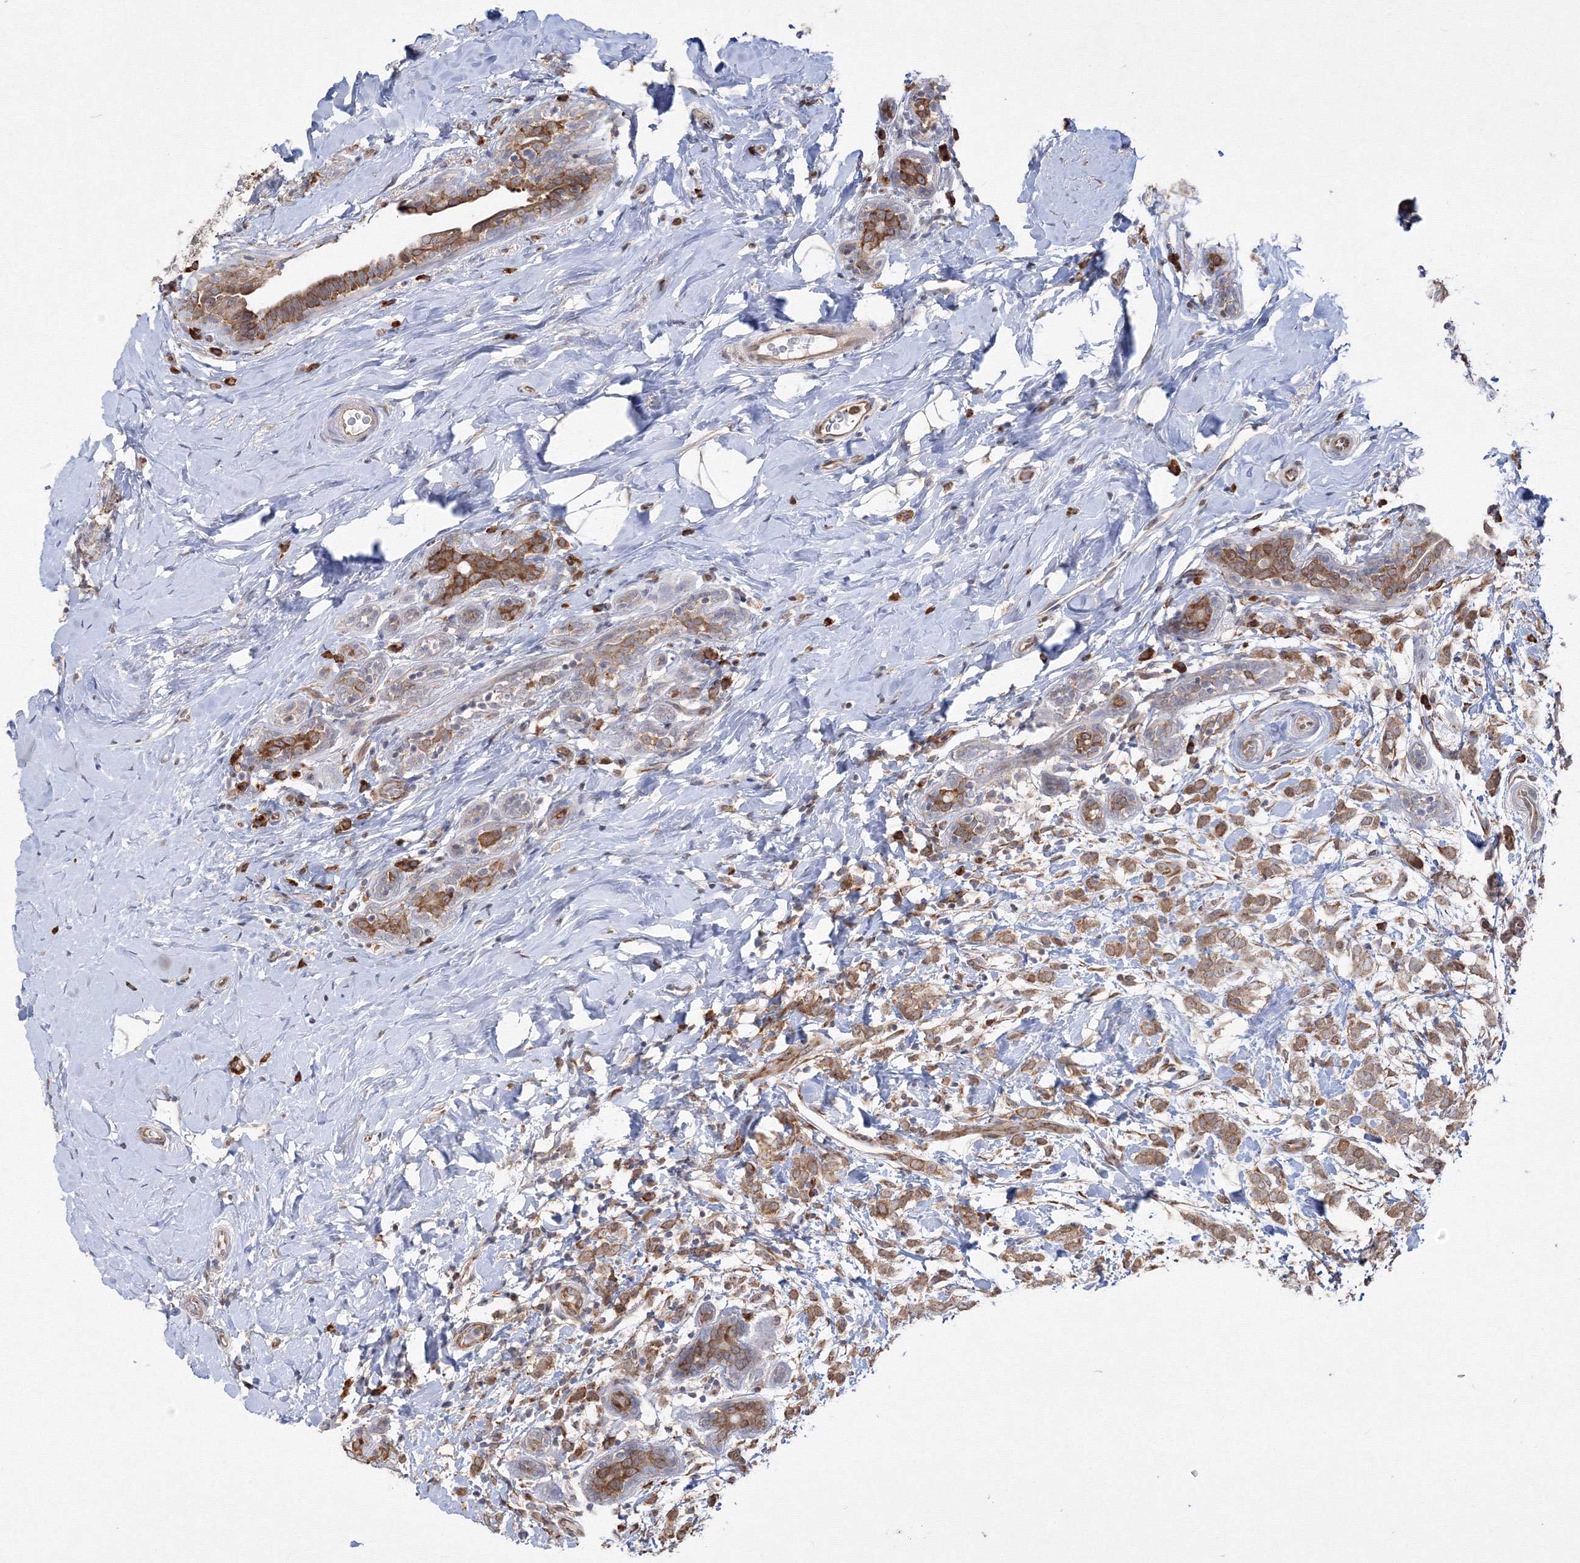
{"staining": {"intensity": "moderate", "quantity": ">75%", "location": "cytoplasmic/membranous"}, "tissue": "breast cancer", "cell_type": "Tumor cells", "image_type": "cancer", "snomed": [{"axis": "morphology", "description": "Normal tissue, NOS"}, {"axis": "morphology", "description": "Lobular carcinoma"}, {"axis": "topography", "description": "Breast"}], "caption": "Breast lobular carcinoma stained with immunohistochemistry displays moderate cytoplasmic/membranous expression in about >75% of tumor cells.", "gene": "FBXL8", "patient": {"sex": "female", "age": 47}}